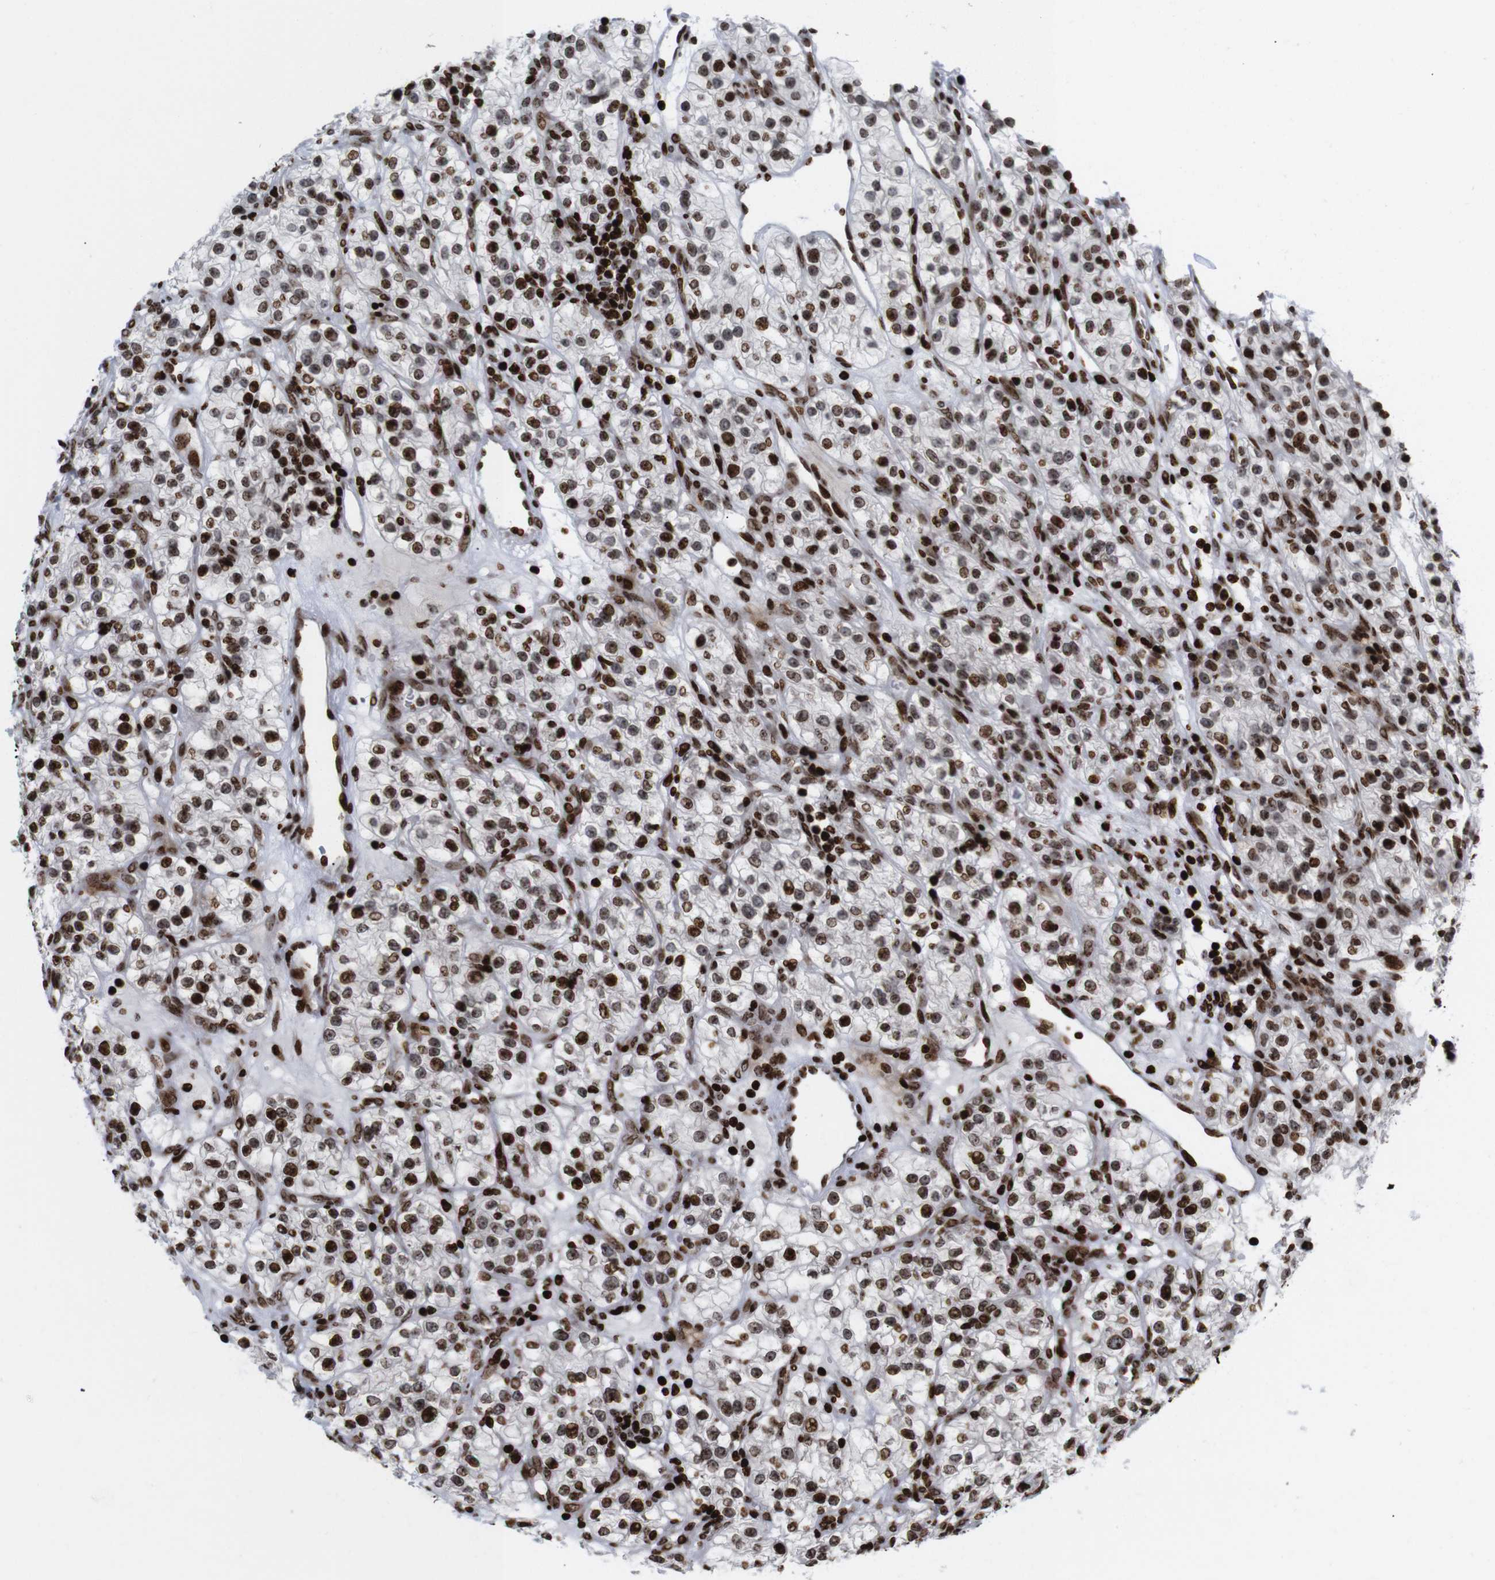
{"staining": {"intensity": "strong", "quantity": ">75%", "location": "nuclear"}, "tissue": "renal cancer", "cell_type": "Tumor cells", "image_type": "cancer", "snomed": [{"axis": "morphology", "description": "Adenocarcinoma, NOS"}, {"axis": "topography", "description": "Kidney"}], "caption": "High-power microscopy captured an immunohistochemistry micrograph of renal adenocarcinoma, revealing strong nuclear expression in approximately >75% of tumor cells. (Brightfield microscopy of DAB IHC at high magnification).", "gene": "H1-4", "patient": {"sex": "female", "age": 57}}